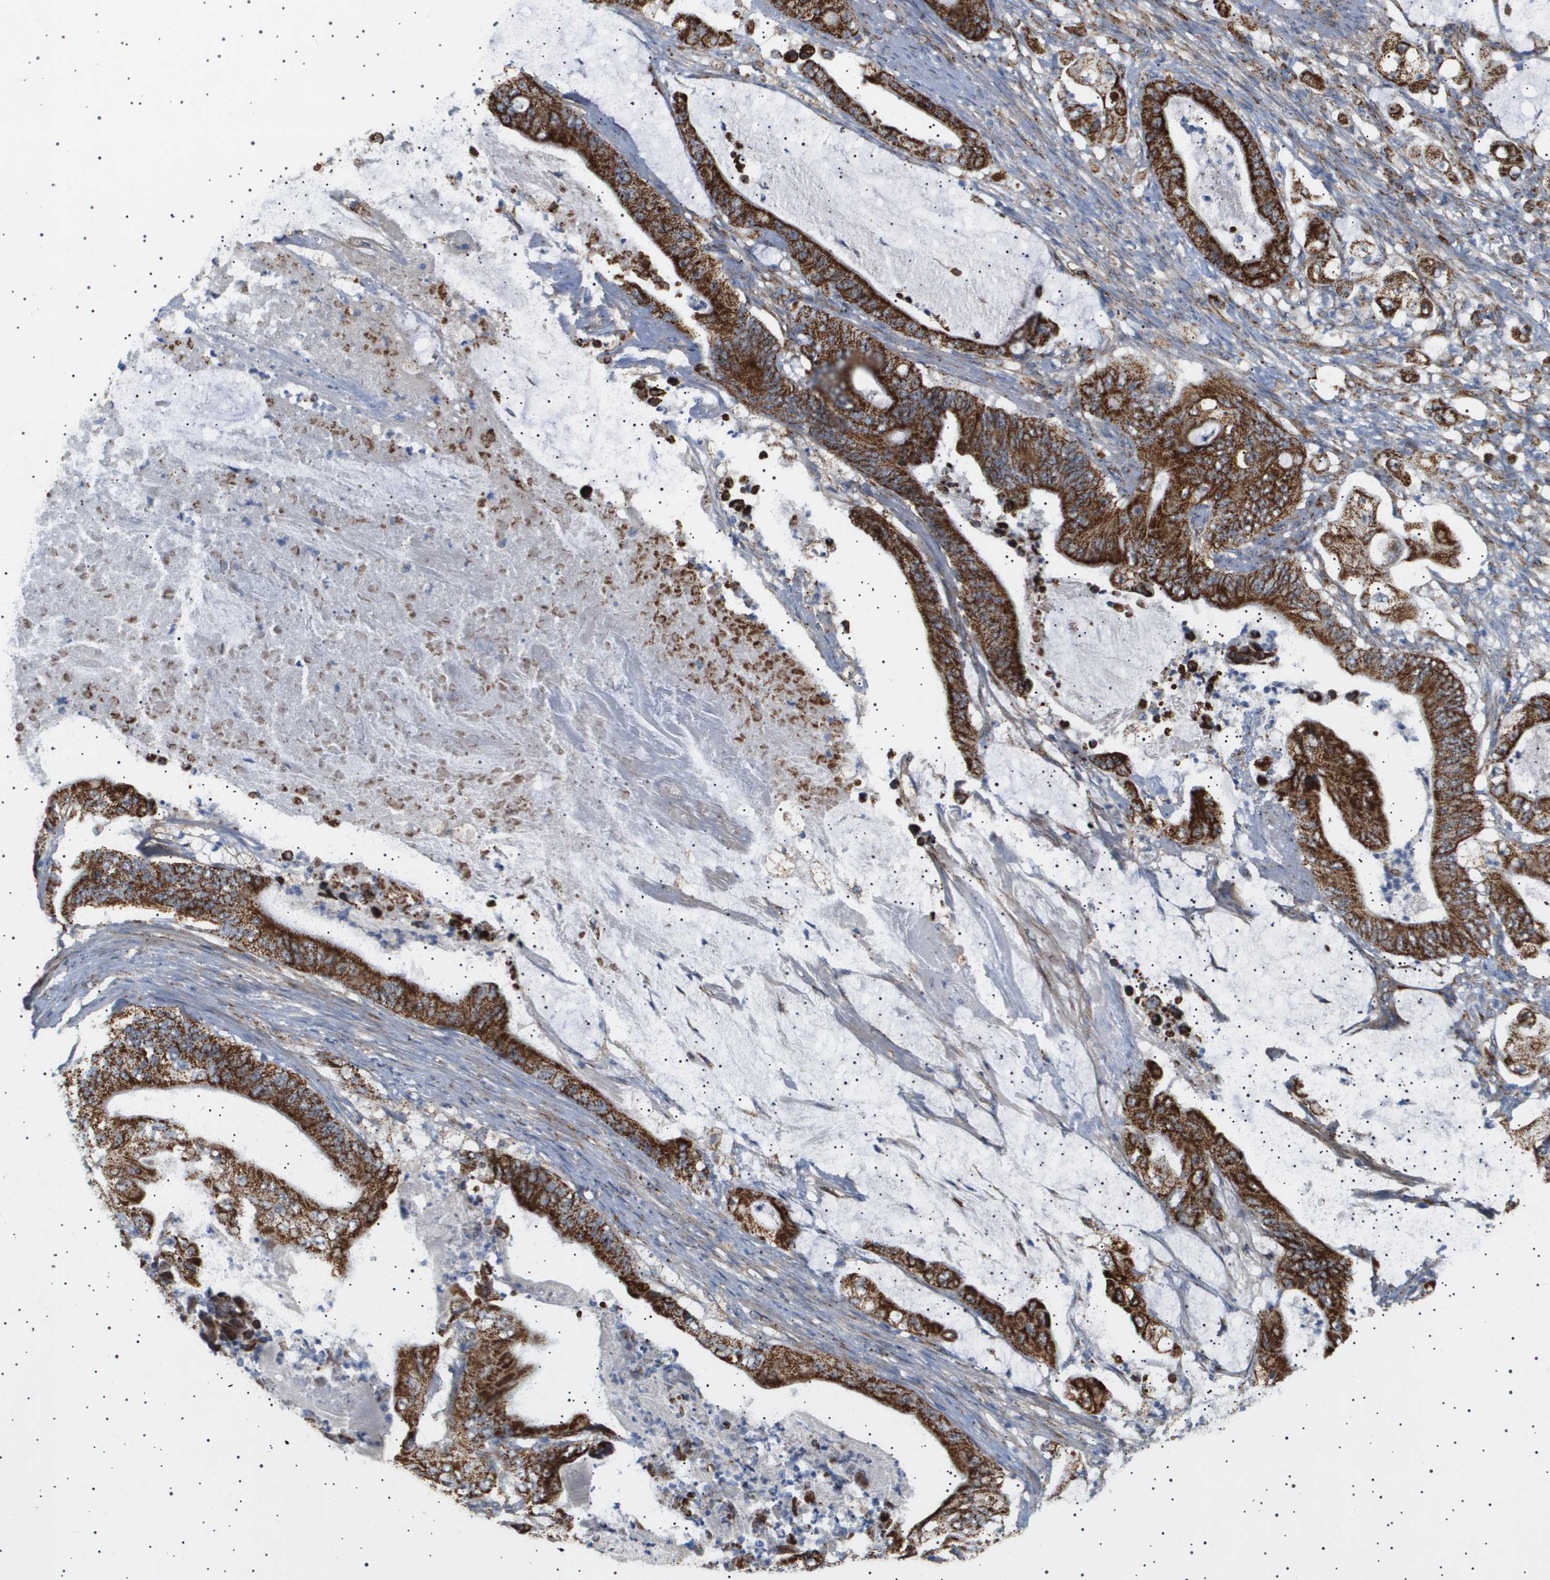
{"staining": {"intensity": "strong", "quantity": ">75%", "location": "cytoplasmic/membranous"}, "tissue": "stomach cancer", "cell_type": "Tumor cells", "image_type": "cancer", "snomed": [{"axis": "morphology", "description": "Adenocarcinoma, NOS"}, {"axis": "topography", "description": "Stomach"}], "caption": "Tumor cells show strong cytoplasmic/membranous positivity in approximately >75% of cells in stomach cancer (adenocarcinoma). Immunohistochemistry (ihc) stains the protein in brown and the nuclei are stained blue.", "gene": "UBXN8", "patient": {"sex": "female", "age": 73}}